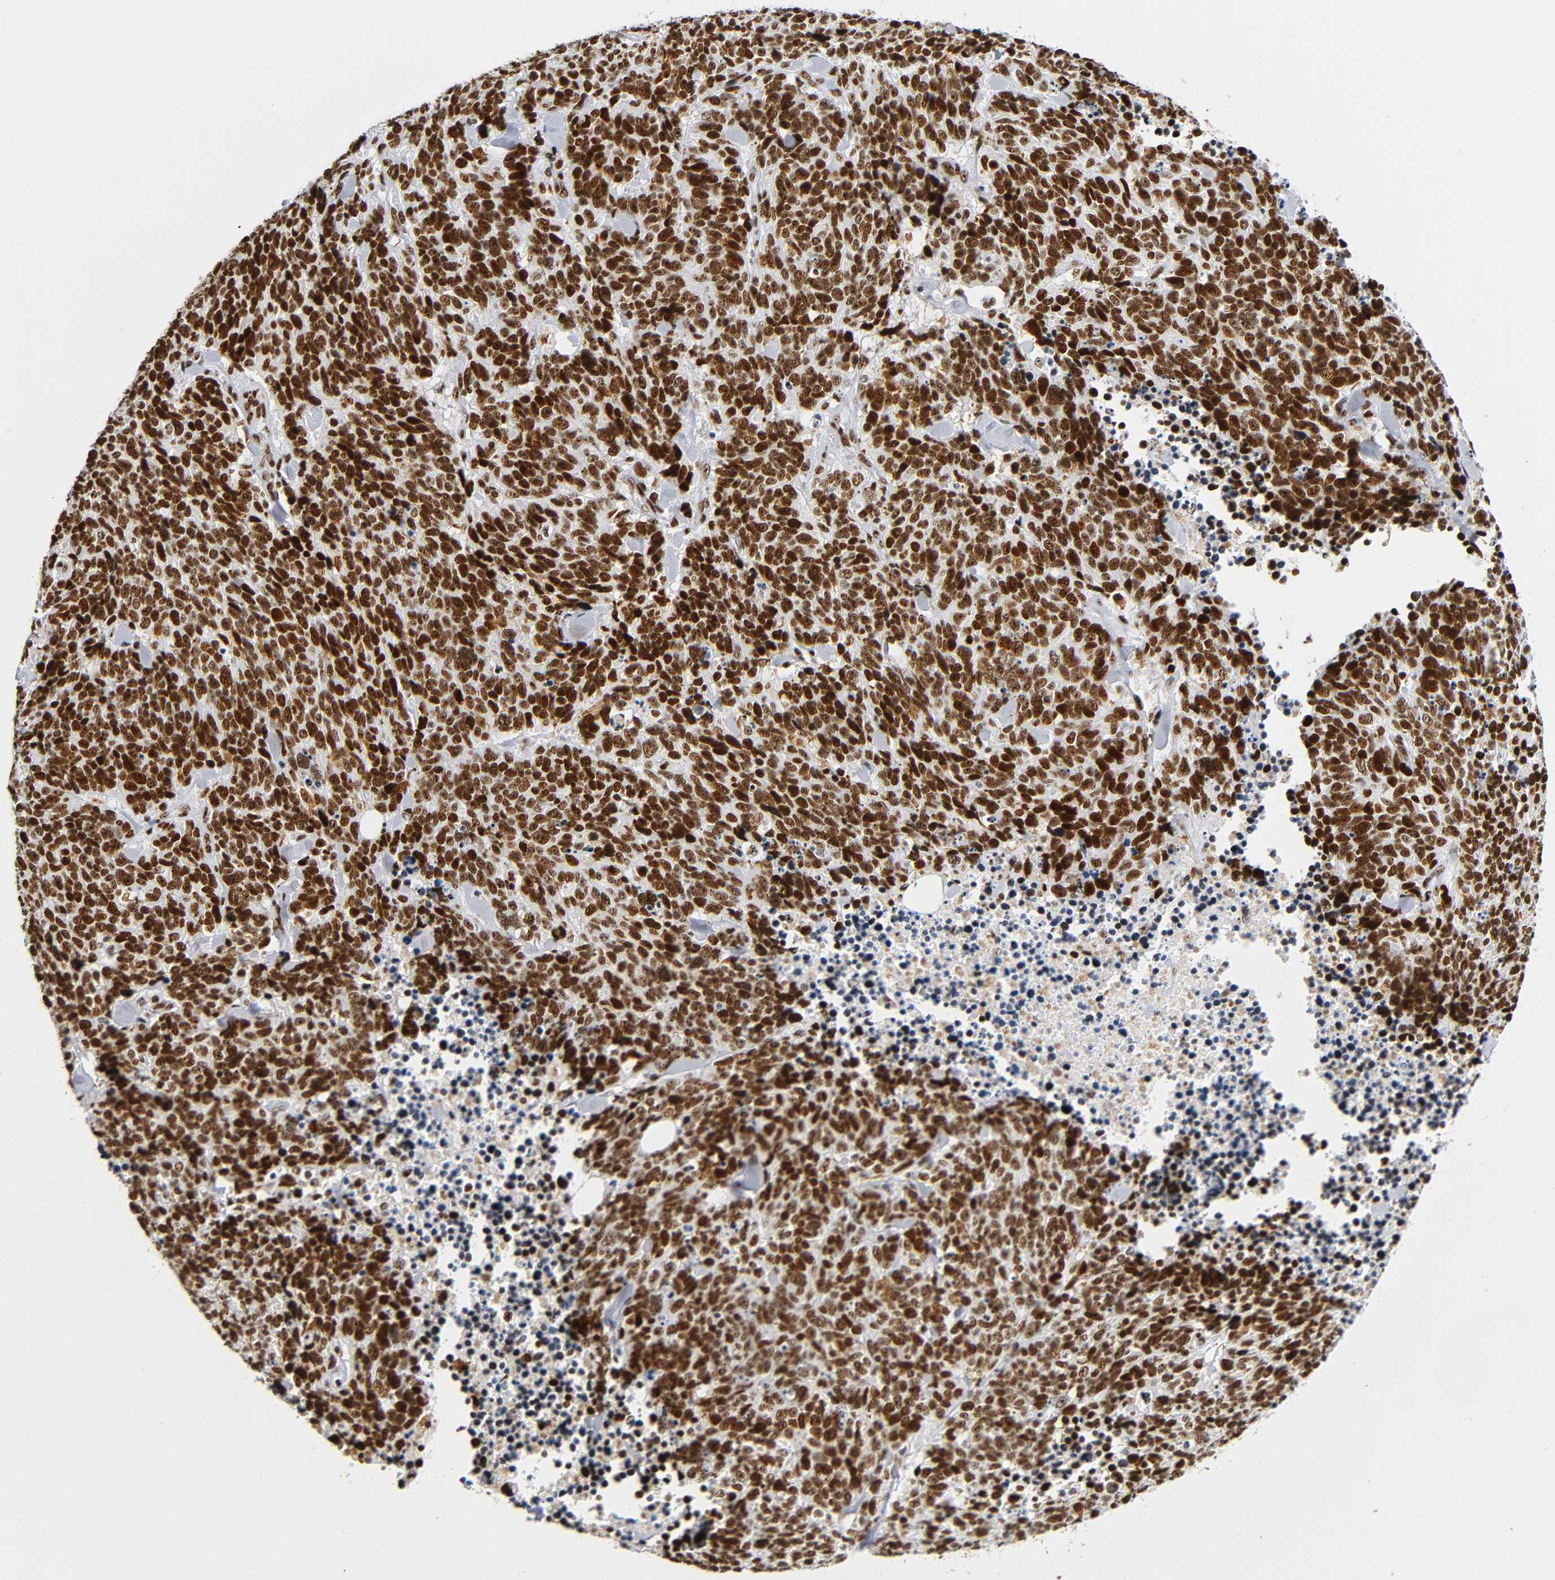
{"staining": {"intensity": "strong", "quantity": ">75%", "location": "nuclear"}, "tissue": "lung cancer", "cell_type": "Tumor cells", "image_type": "cancer", "snomed": [{"axis": "morphology", "description": "Neoplasm, malignant, NOS"}, {"axis": "topography", "description": "Lung"}], "caption": "Immunohistochemistry (IHC) of malignant neoplasm (lung) displays high levels of strong nuclear positivity in approximately >75% of tumor cells.", "gene": "UBTF", "patient": {"sex": "female", "age": 58}}